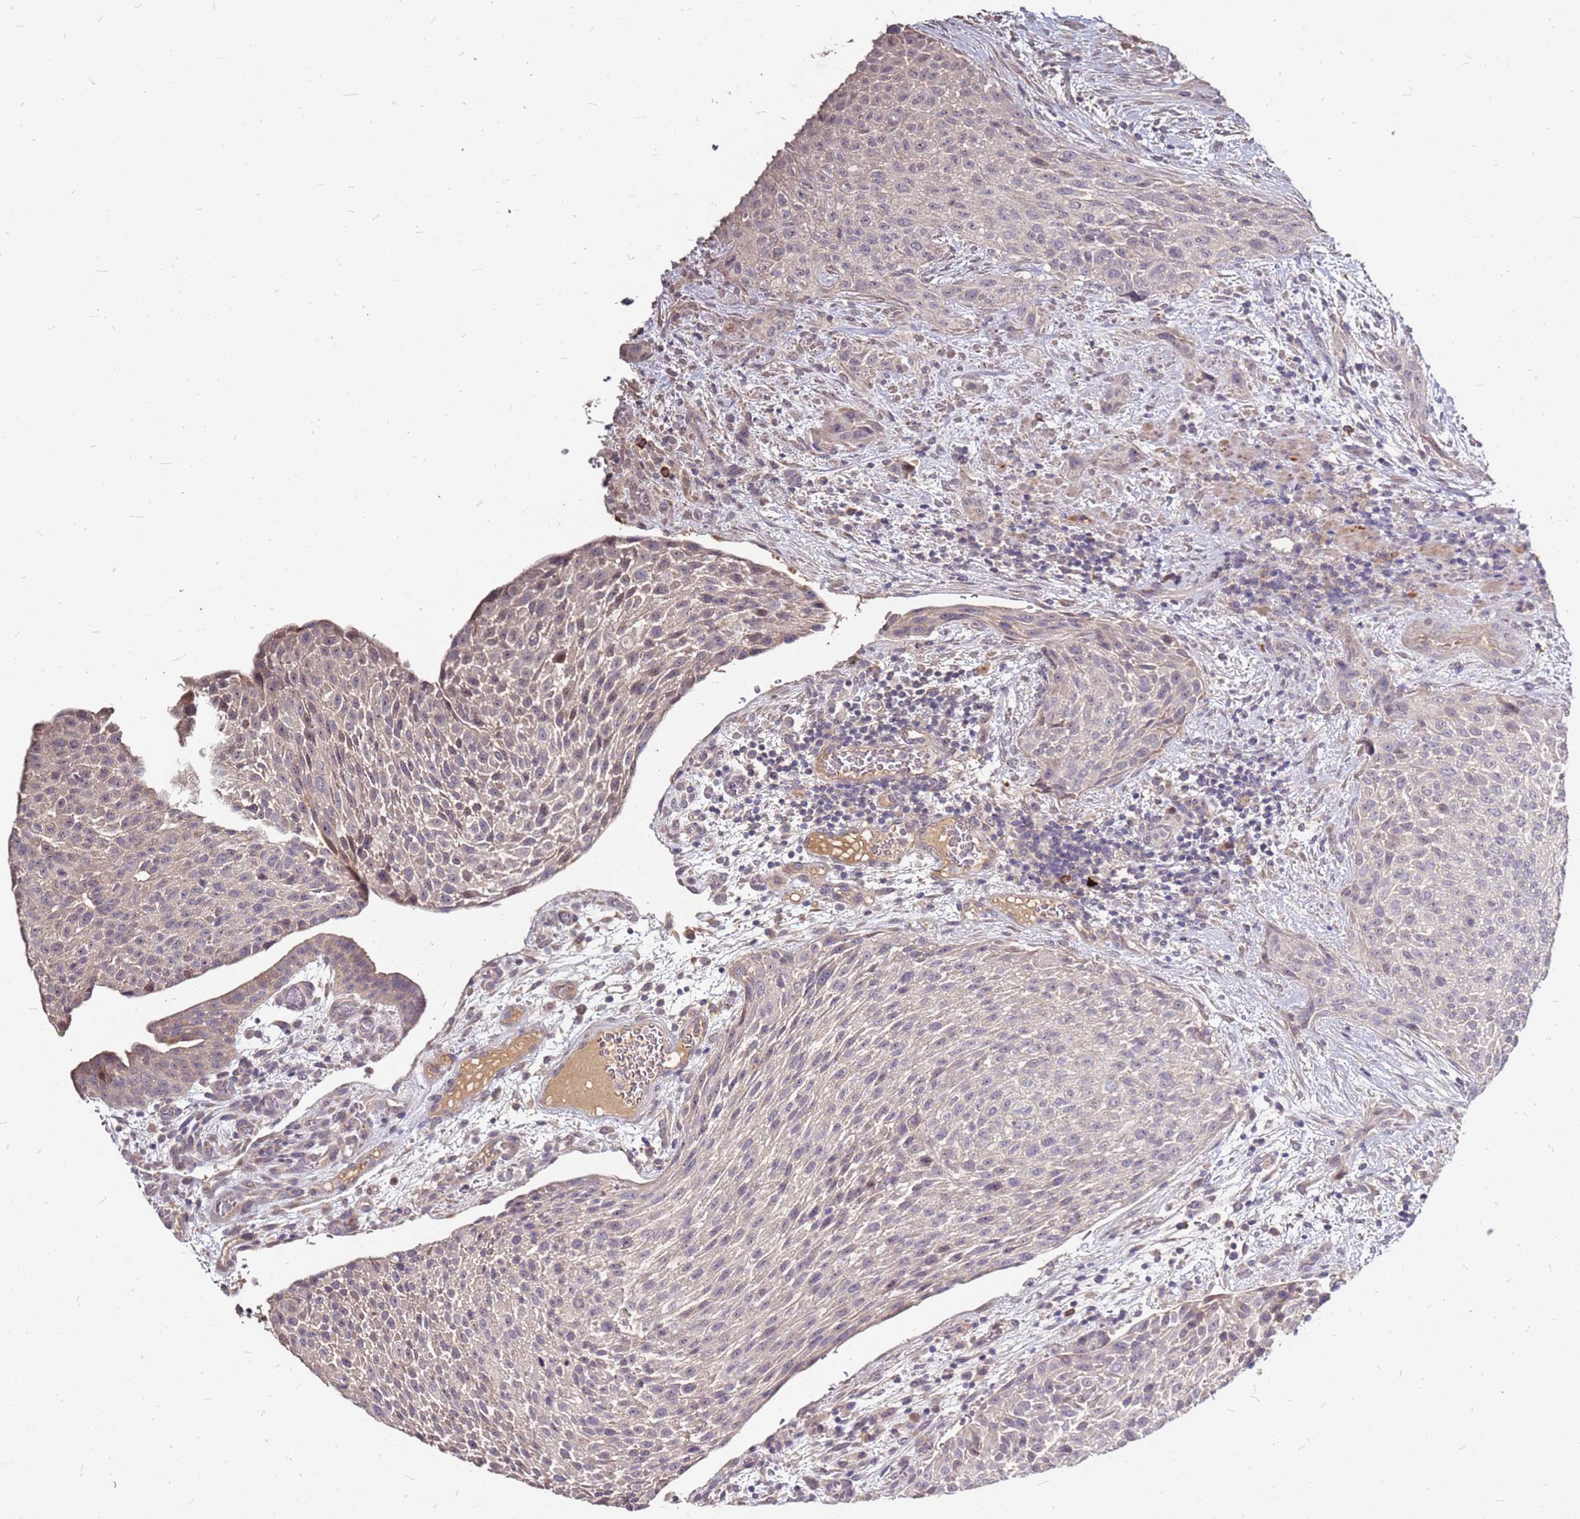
{"staining": {"intensity": "weak", "quantity": "25%-75%", "location": "cytoplasmic/membranous"}, "tissue": "urothelial cancer", "cell_type": "Tumor cells", "image_type": "cancer", "snomed": [{"axis": "morphology", "description": "Normal tissue, NOS"}, {"axis": "morphology", "description": "Urothelial carcinoma, NOS"}, {"axis": "topography", "description": "Urinary bladder"}, {"axis": "topography", "description": "Peripheral nerve tissue"}], "caption": "Tumor cells demonstrate low levels of weak cytoplasmic/membranous expression in approximately 25%-75% of cells in urothelial cancer.", "gene": "DCDC2C", "patient": {"sex": "male", "age": 35}}